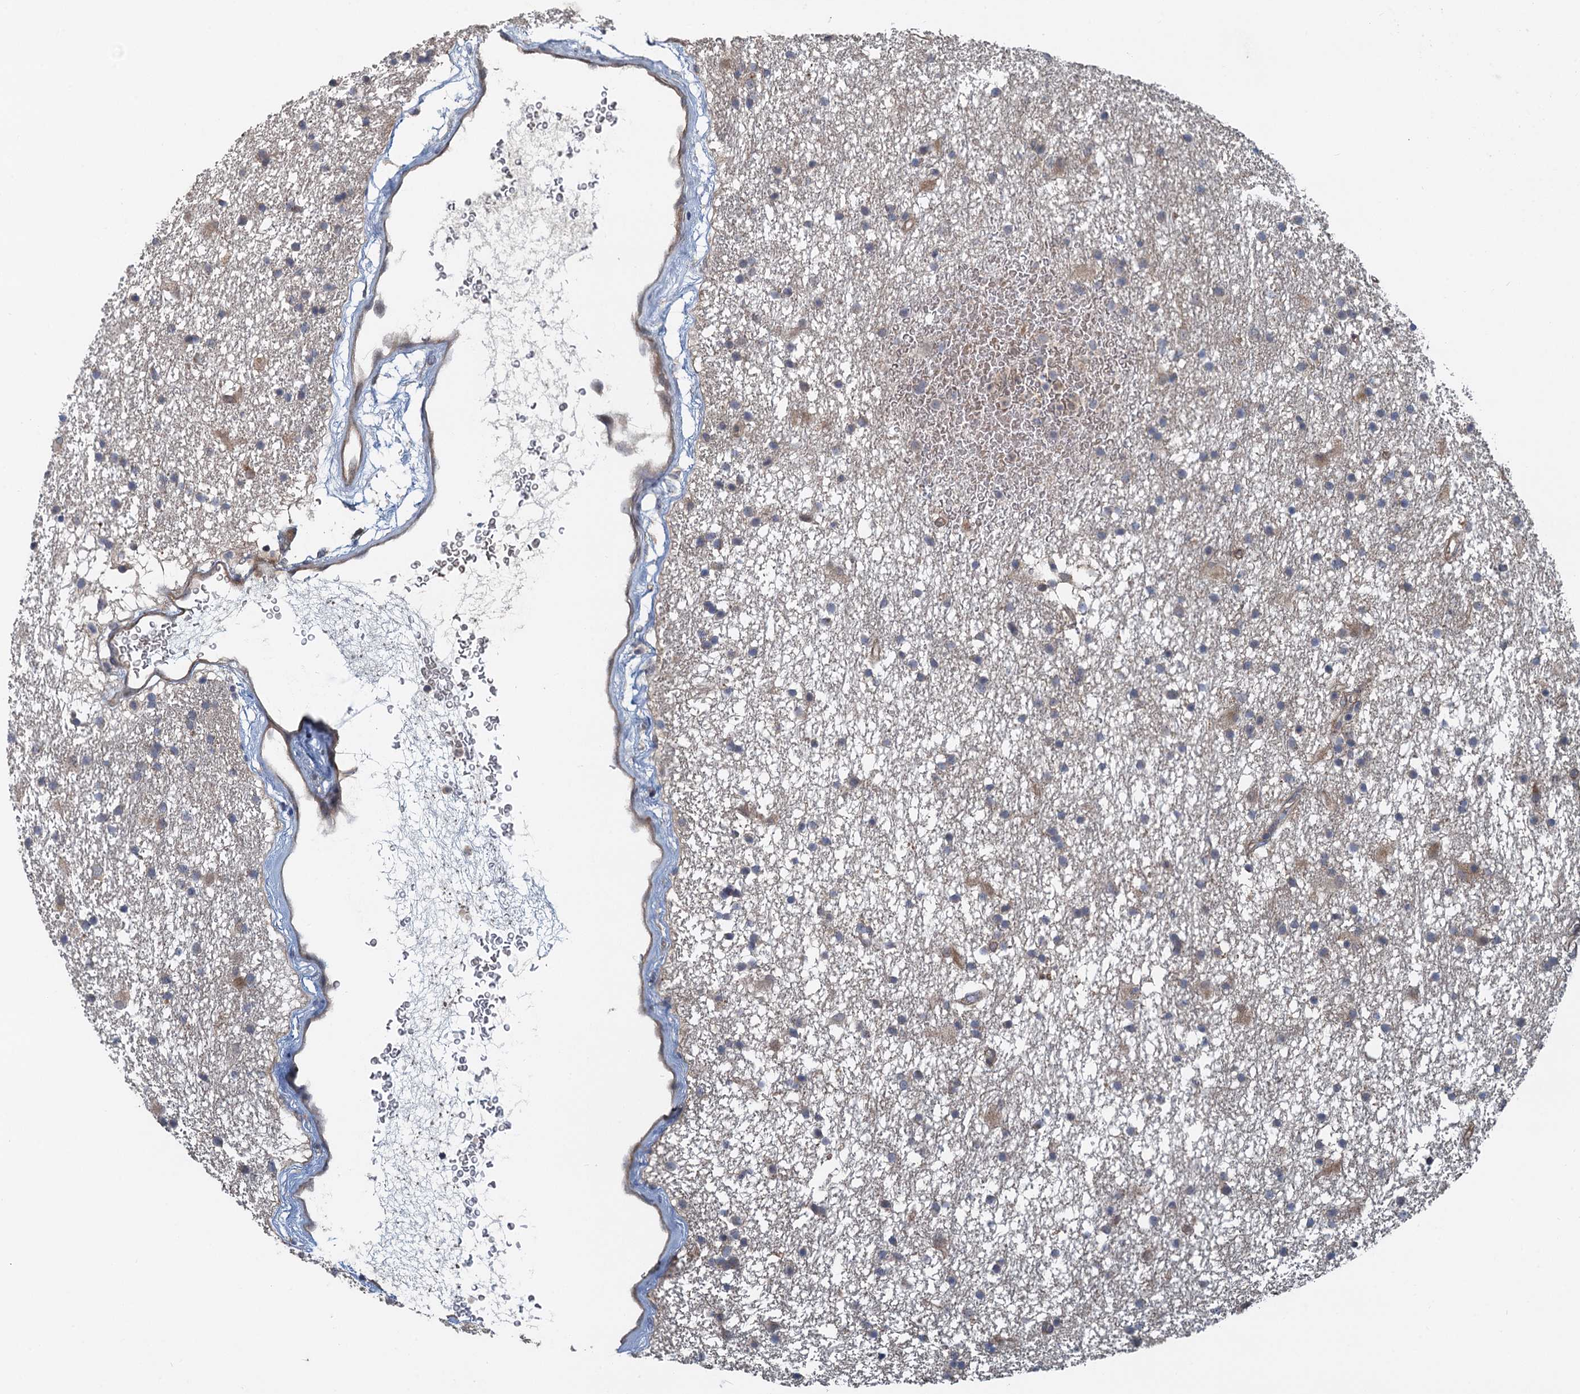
{"staining": {"intensity": "negative", "quantity": "none", "location": "none"}, "tissue": "glioma", "cell_type": "Tumor cells", "image_type": "cancer", "snomed": [{"axis": "morphology", "description": "Glioma, malignant, High grade"}, {"axis": "topography", "description": "Brain"}], "caption": "Tumor cells are negative for brown protein staining in glioma.", "gene": "MYO16", "patient": {"sex": "male", "age": 77}}